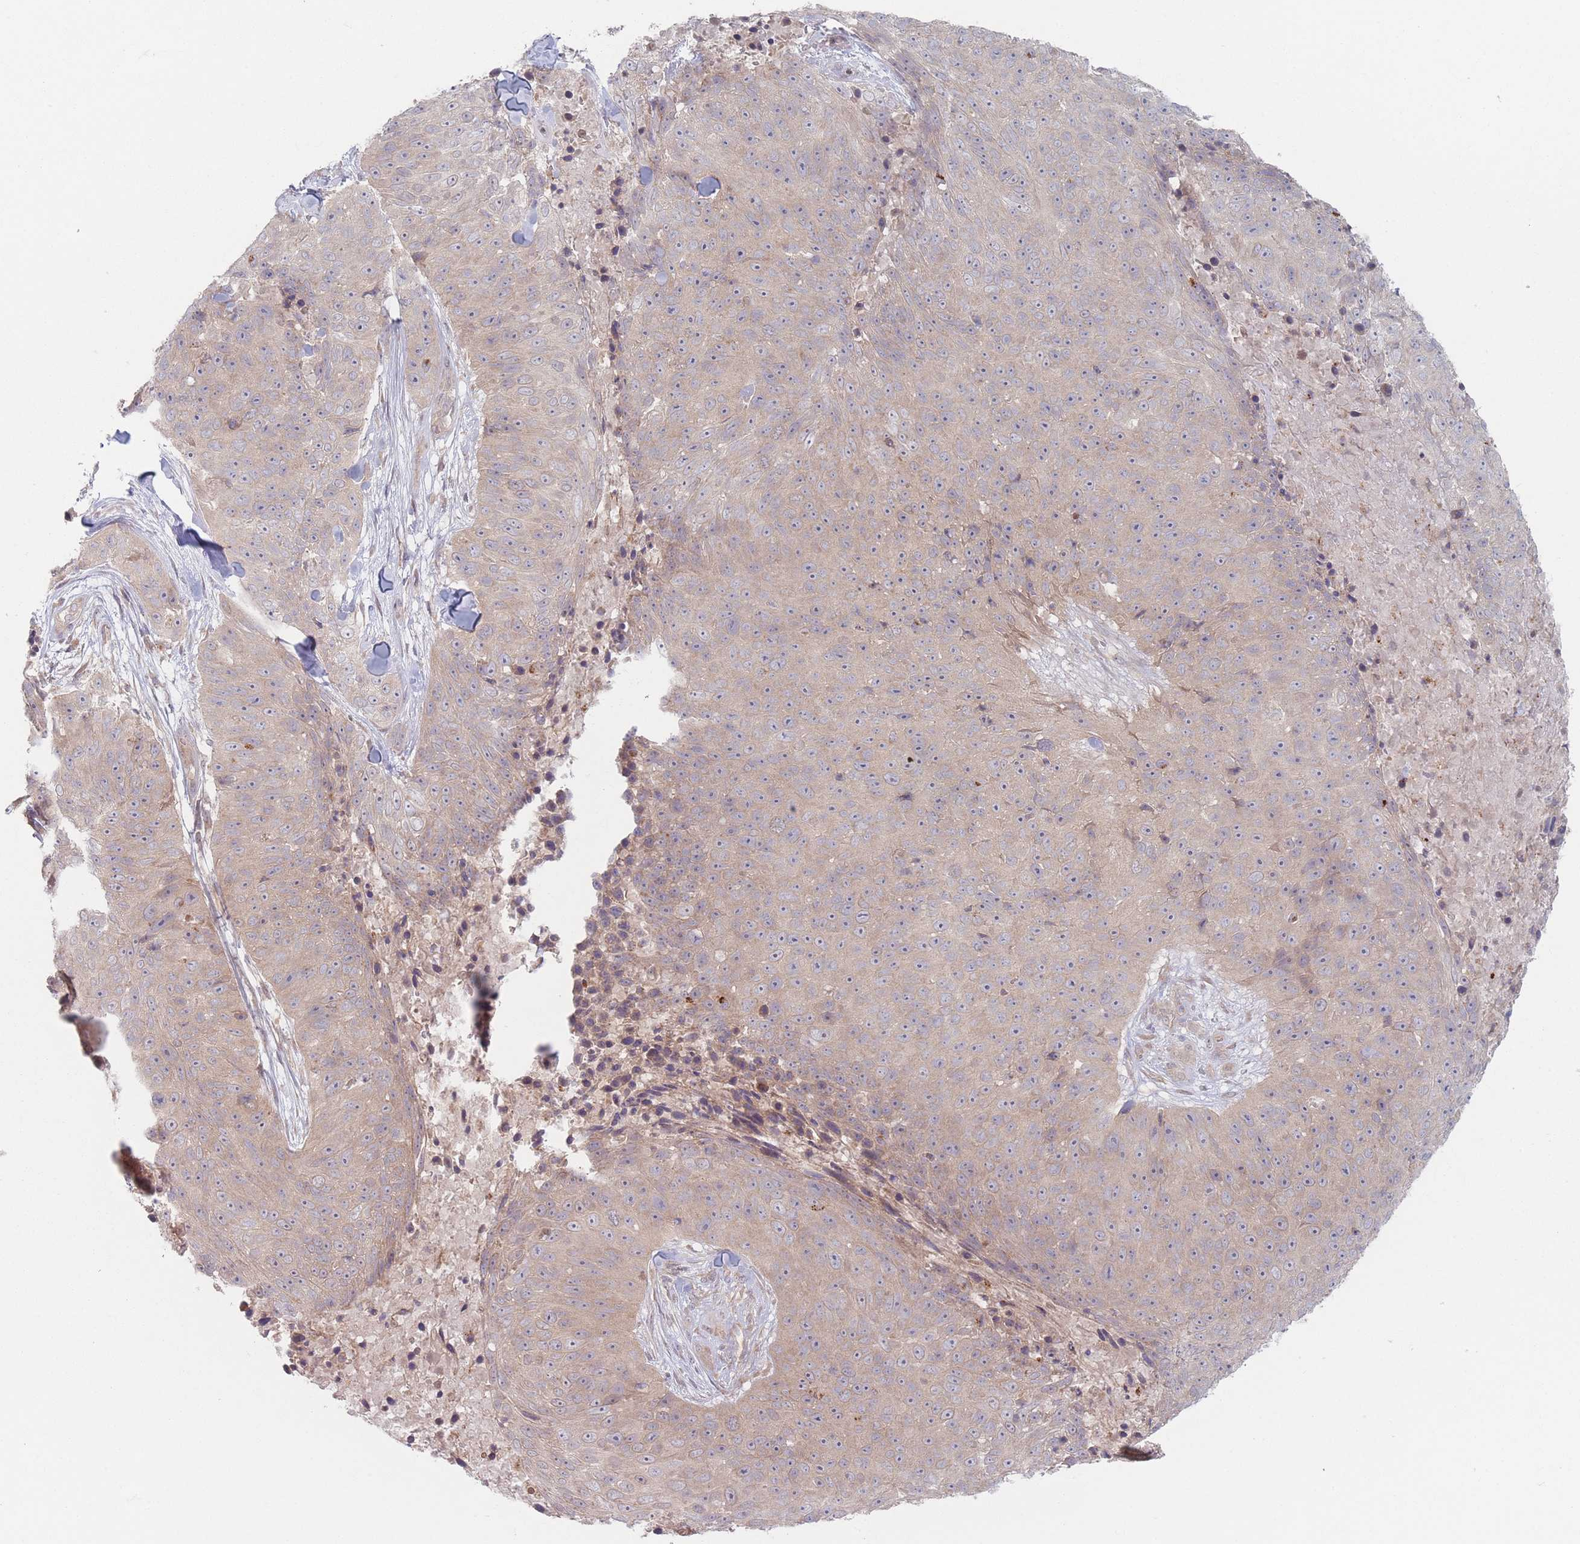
{"staining": {"intensity": "weak", "quantity": ">75%", "location": "cytoplasmic/membranous"}, "tissue": "skin cancer", "cell_type": "Tumor cells", "image_type": "cancer", "snomed": [{"axis": "morphology", "description": "Squamous cell carcinoma, NOS"}, {"axis": "topography", "description": "Skin"}], "caption": "Protein analysis of skin squamous cell carcinoma tissue reveals weak cytoplasmic/membranous positivity in approximately >75% of tumor cells. (brown staining indicates protein expression, while blue staining denotes nuclei).", "gene": "PPM1A", "patient": {"sex": "female", "age": 87}}